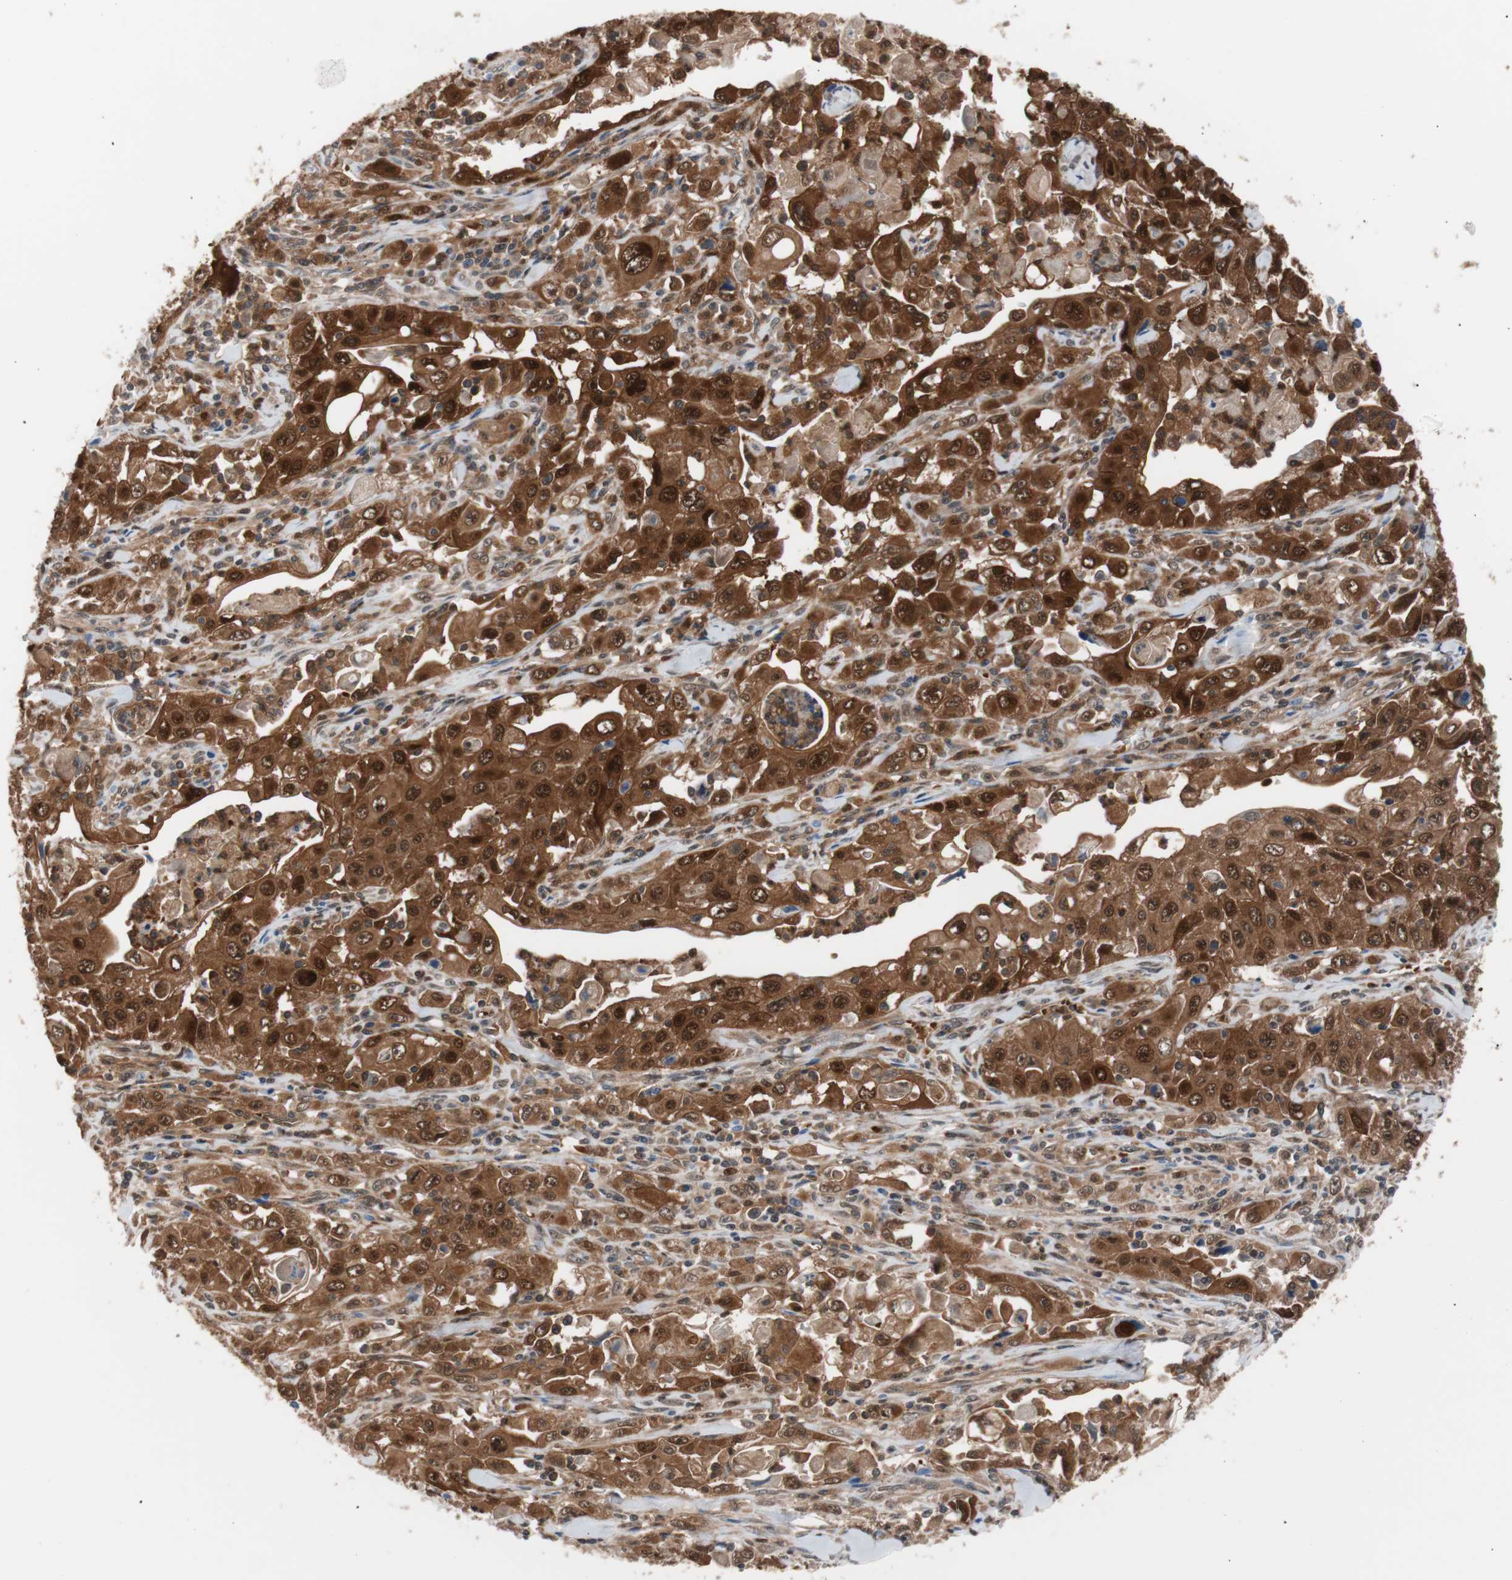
{"staining": {"intensity": "strong", "quantity": ">75%", "location": "cytoplasmic/membranous,nuclear"}, "tissue": "pancreatic cancer", "cell_type": "Tumor cells", "image_type": "cancer", "snomed": [{"axis": "morphology", "description": "Adenocarcinoma, NOS"}, {"axis": "topography", "description": "Pancreas"}], "caption": "Protein expression analysis of pancreatic cancer (adenocarcinoma) exhibits strong cytoplasmic/membranous and nuclear positivity in approximately >75% of tumor cells.", "gene": "IL18", "patient": {"sex": "male", "age": 70}}